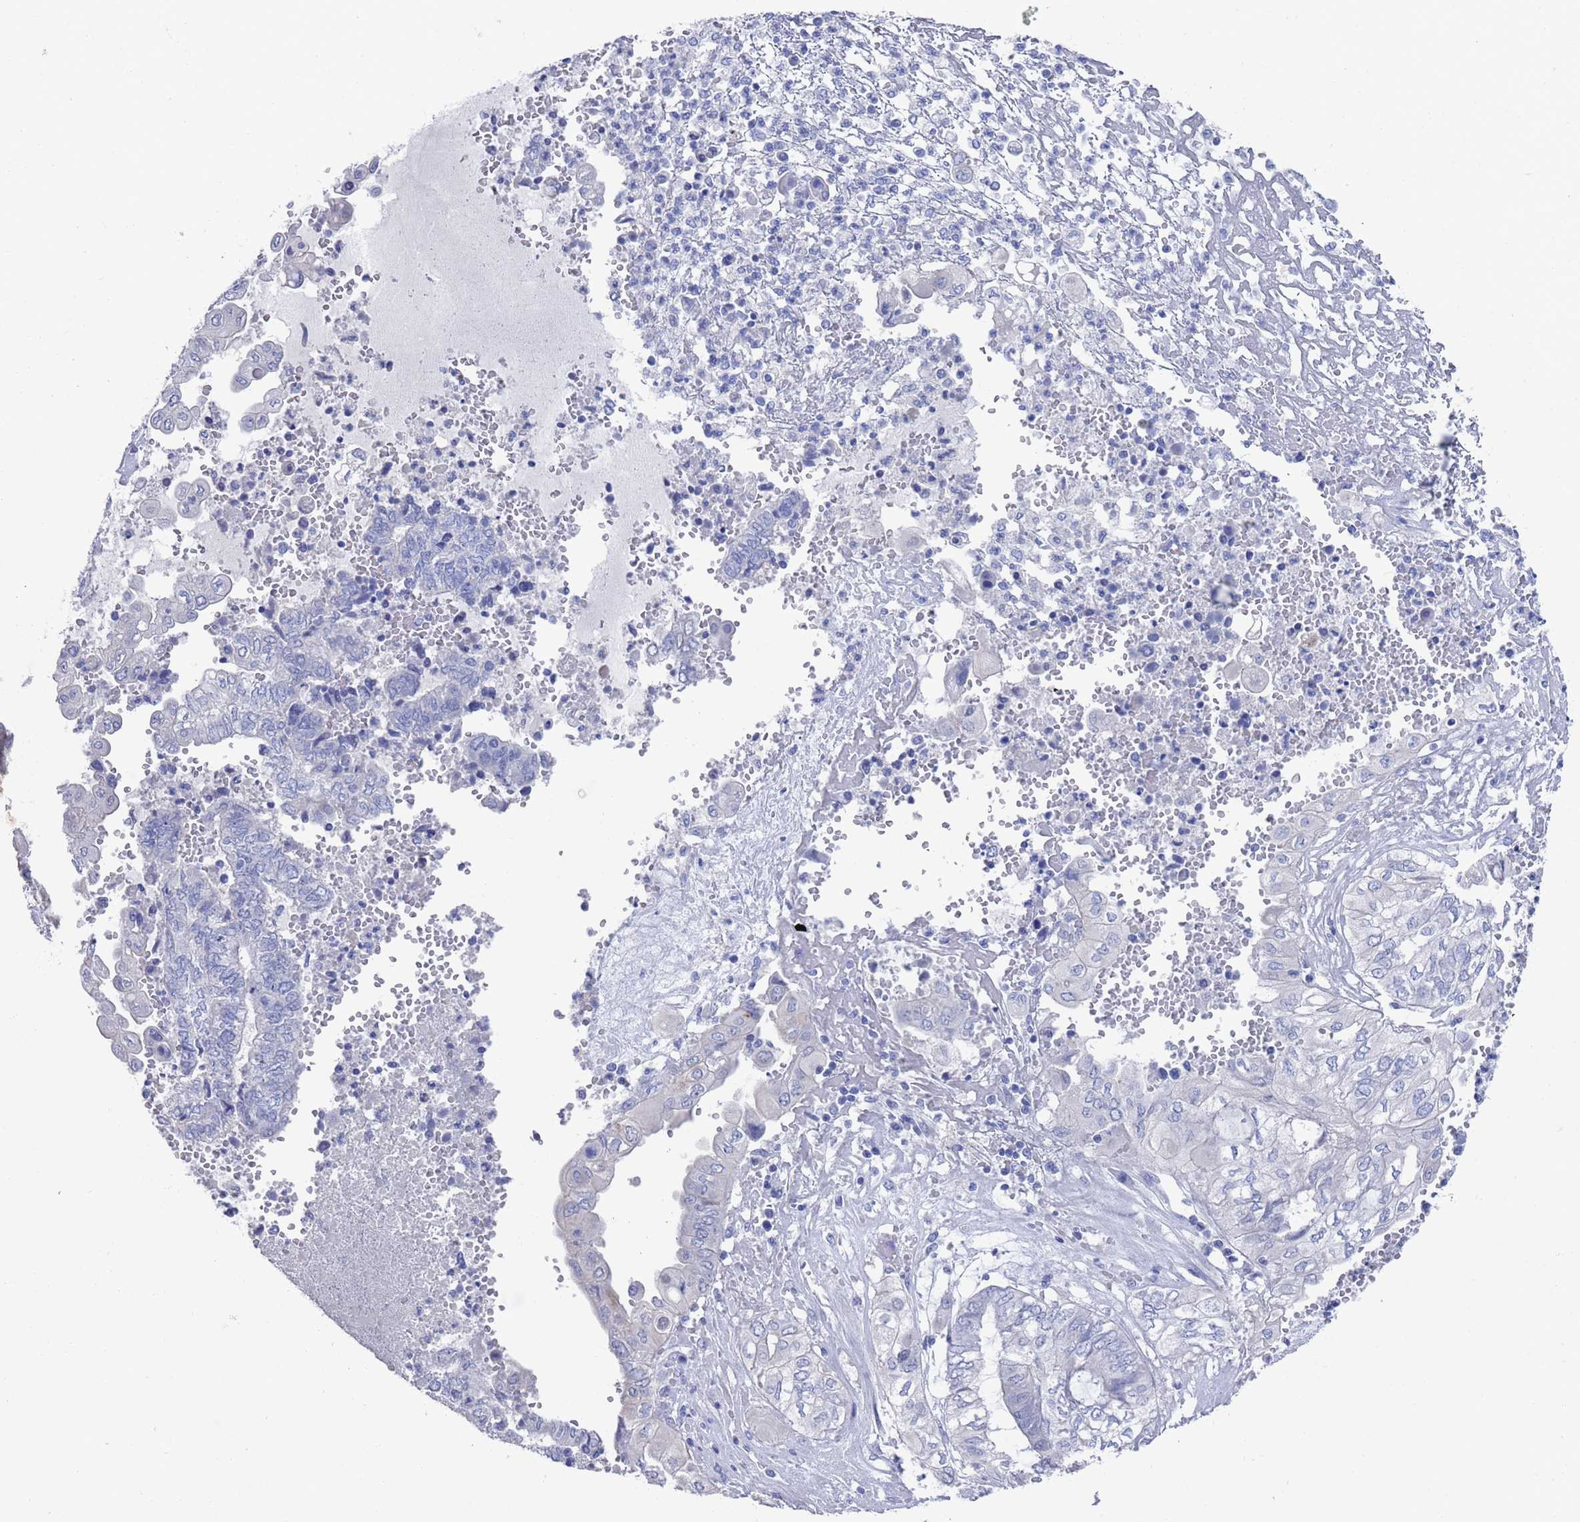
{"staining": {"intensity": "negative", "quantity": "none", "location": "none"}, "tissue": "endometrial cancer", "cell_type": "Tumor cells", "image_type": "cancer", "snomed": [{"axis": "morphology", "description": "Adenocarcinoma, NOS"}, {"axis": "topography", "description": "Uterus"}, {"axis": "topography", "description": "Endometrium"}], "caption": "DAB (3,3'-diaminobenzidine) immunohistochemical staining of endometrial cancer displays no significant expression in tumor cells.", "gene": "MTMR2", "patient": {"sex": "female", "age": 70}}